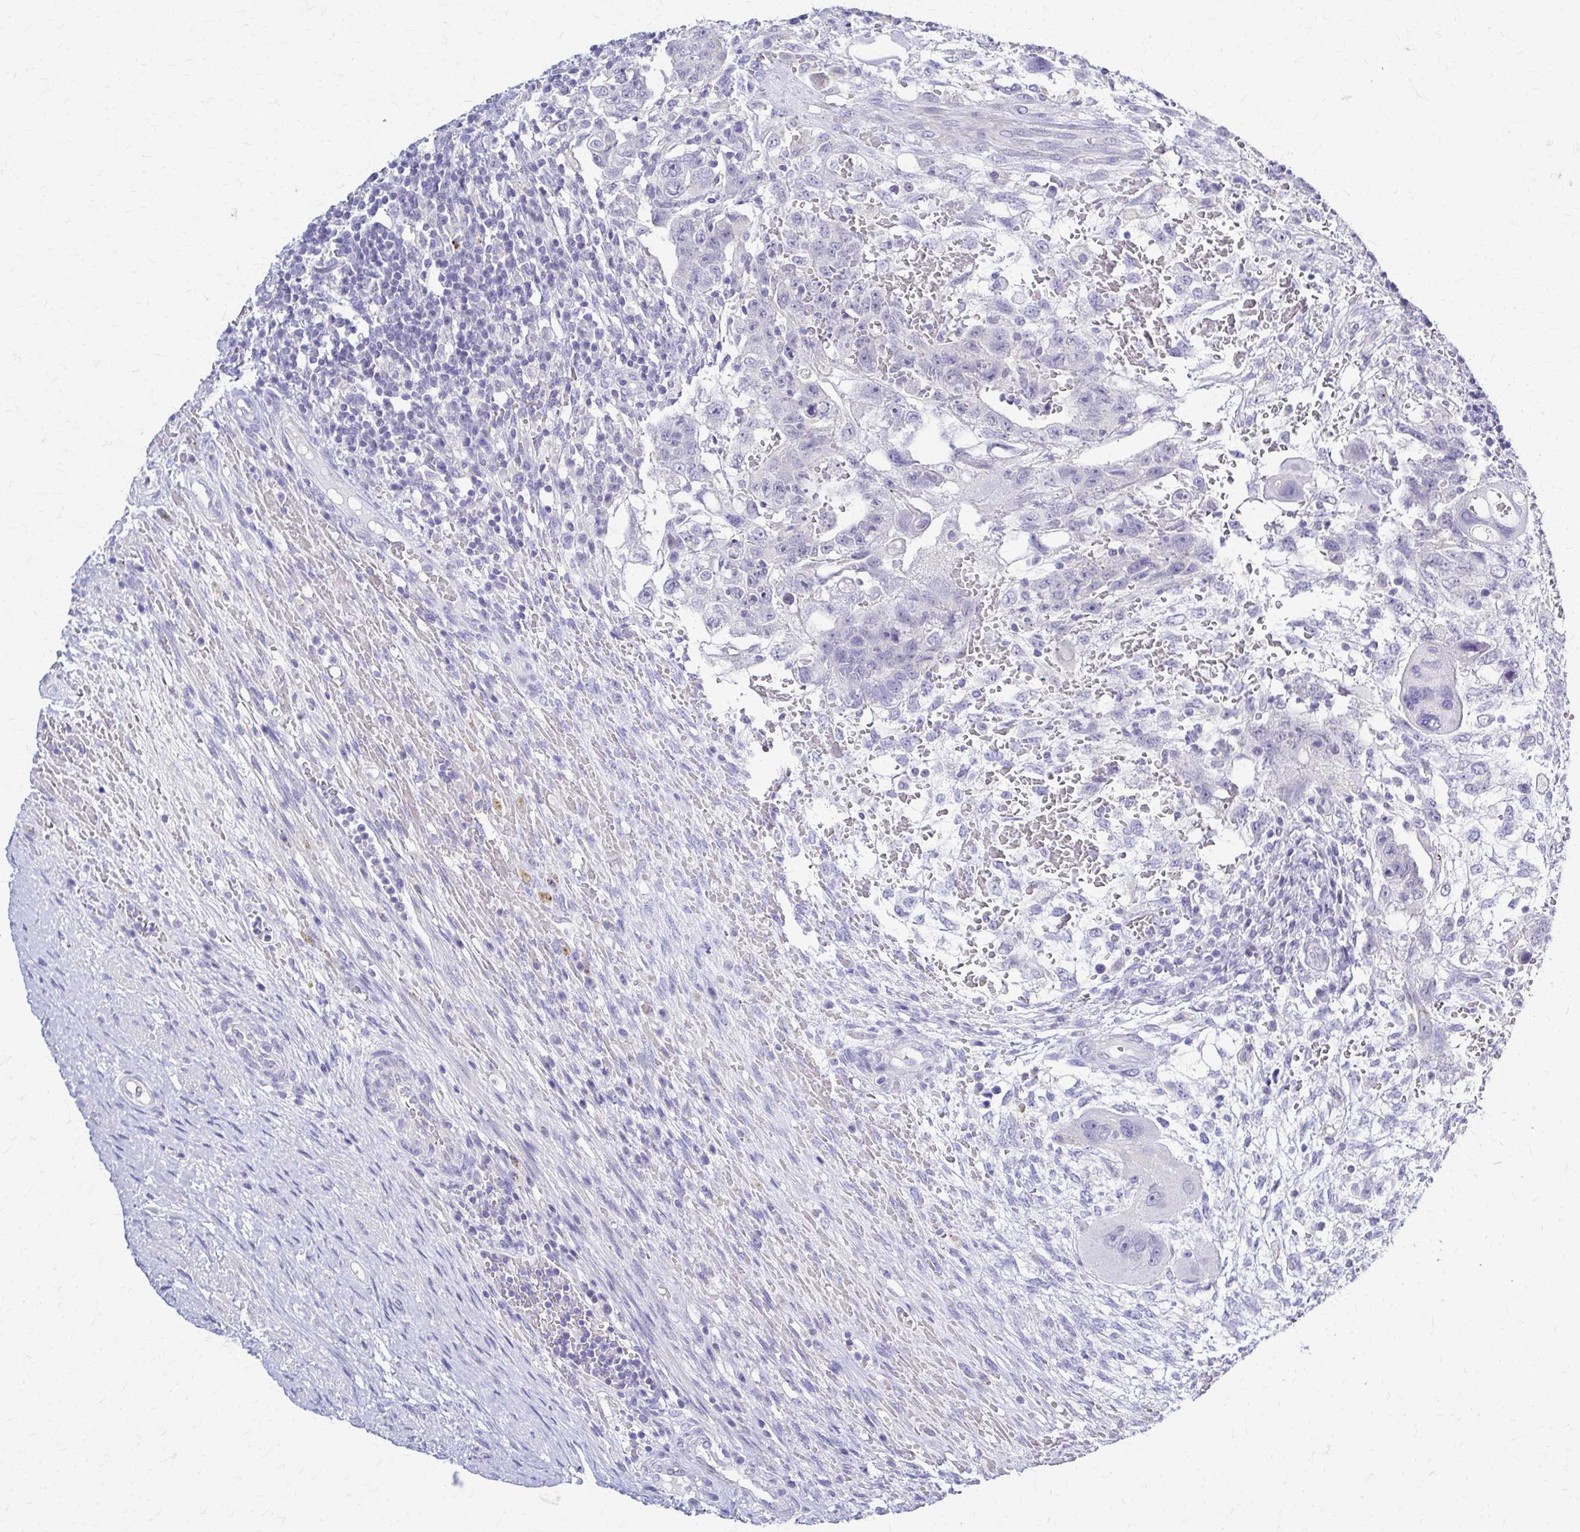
{"staining": {"intensity": "negative", "quantity": "none", "location": "none"}, "tissue": "testis cancer", "cell_type": "Tumor cells", "image_type": "cancer", "snomed": [{"axis": "morphology", "description": "Carcinoma, Embryonal, NOS"}, {"axis": "topography", "description": "Testis"}], "caption": "Testis cancer (embryonal carcinoma) was stained to show a protein in brown. There is no significant expression in tumor cells. (DAB immunohistochemistry (IHC) with hematoxylin counter stain).", "gene": "RHOBTB2", "patient": {"sex": "male", "age": 26}}